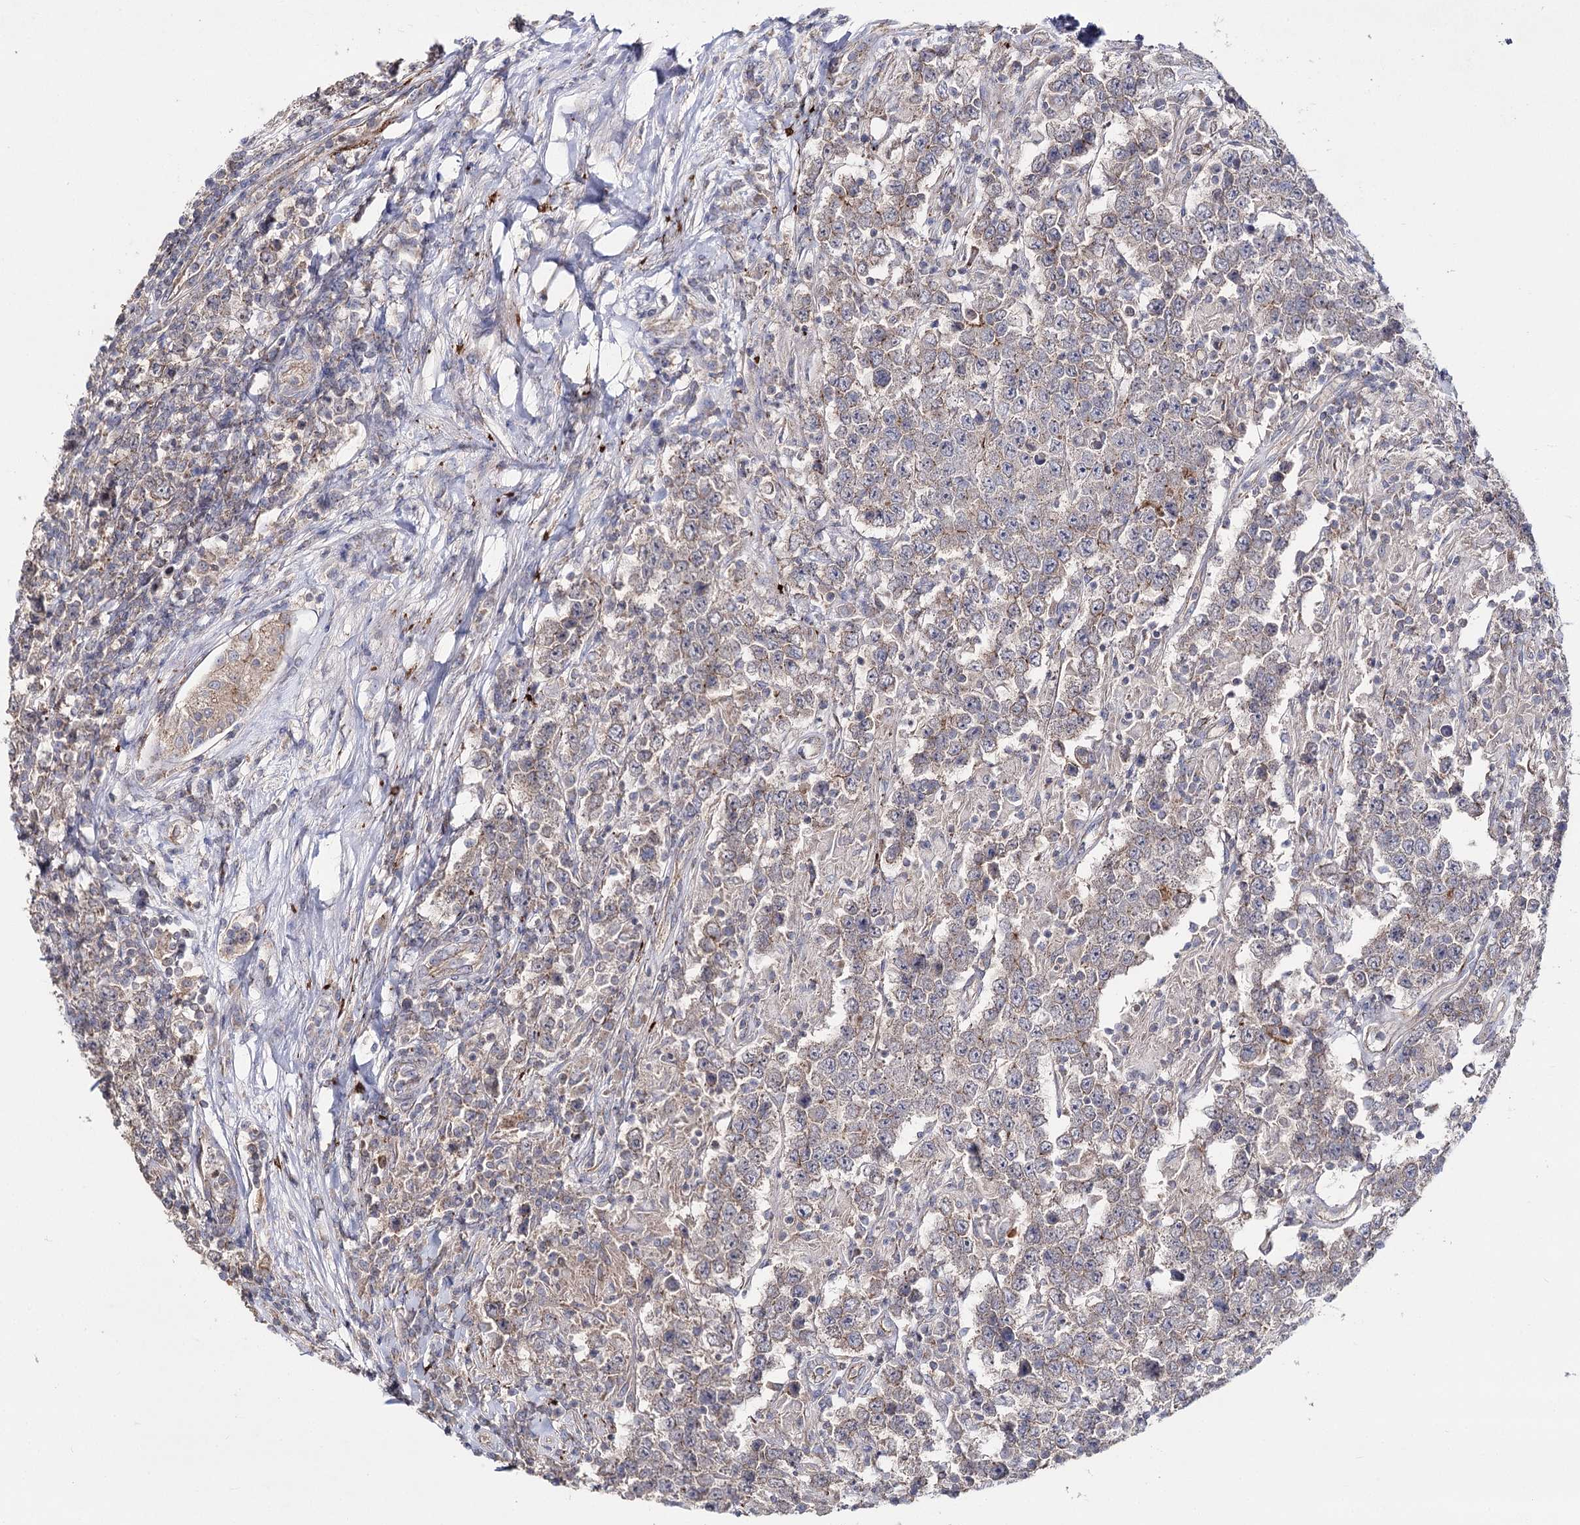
{"staining": {"intensity": "weak", "quantity": "25%-75%", "location": "cytoplasmic/membranous"}, "tissue": "testis cancer", "cell_type": "Tumor cells", "image_type": "cancer", "snomed": [{"axis": "morphology", "description": "Normal tissue, NOS"}, {"axis": "morphology", "description": "Urothelial carcinoma, High grade"}, {"axis": "morphology", "description": "Seminoma, NOS"}, {"axis": "morphology", "description": "Carcinoma, Embryonal, NOS"}, {"axis": "topography", "description": "Urinary bladder"}, {"axis": "topography", "description": "Testis"}], "caption": "A brown stain labels weak cytoplasmic/membranous expression of a protein in human seminoma (testis) tumor cells.", "gene": "AURKC", "patient": {"sex": "male", "age": 41}}